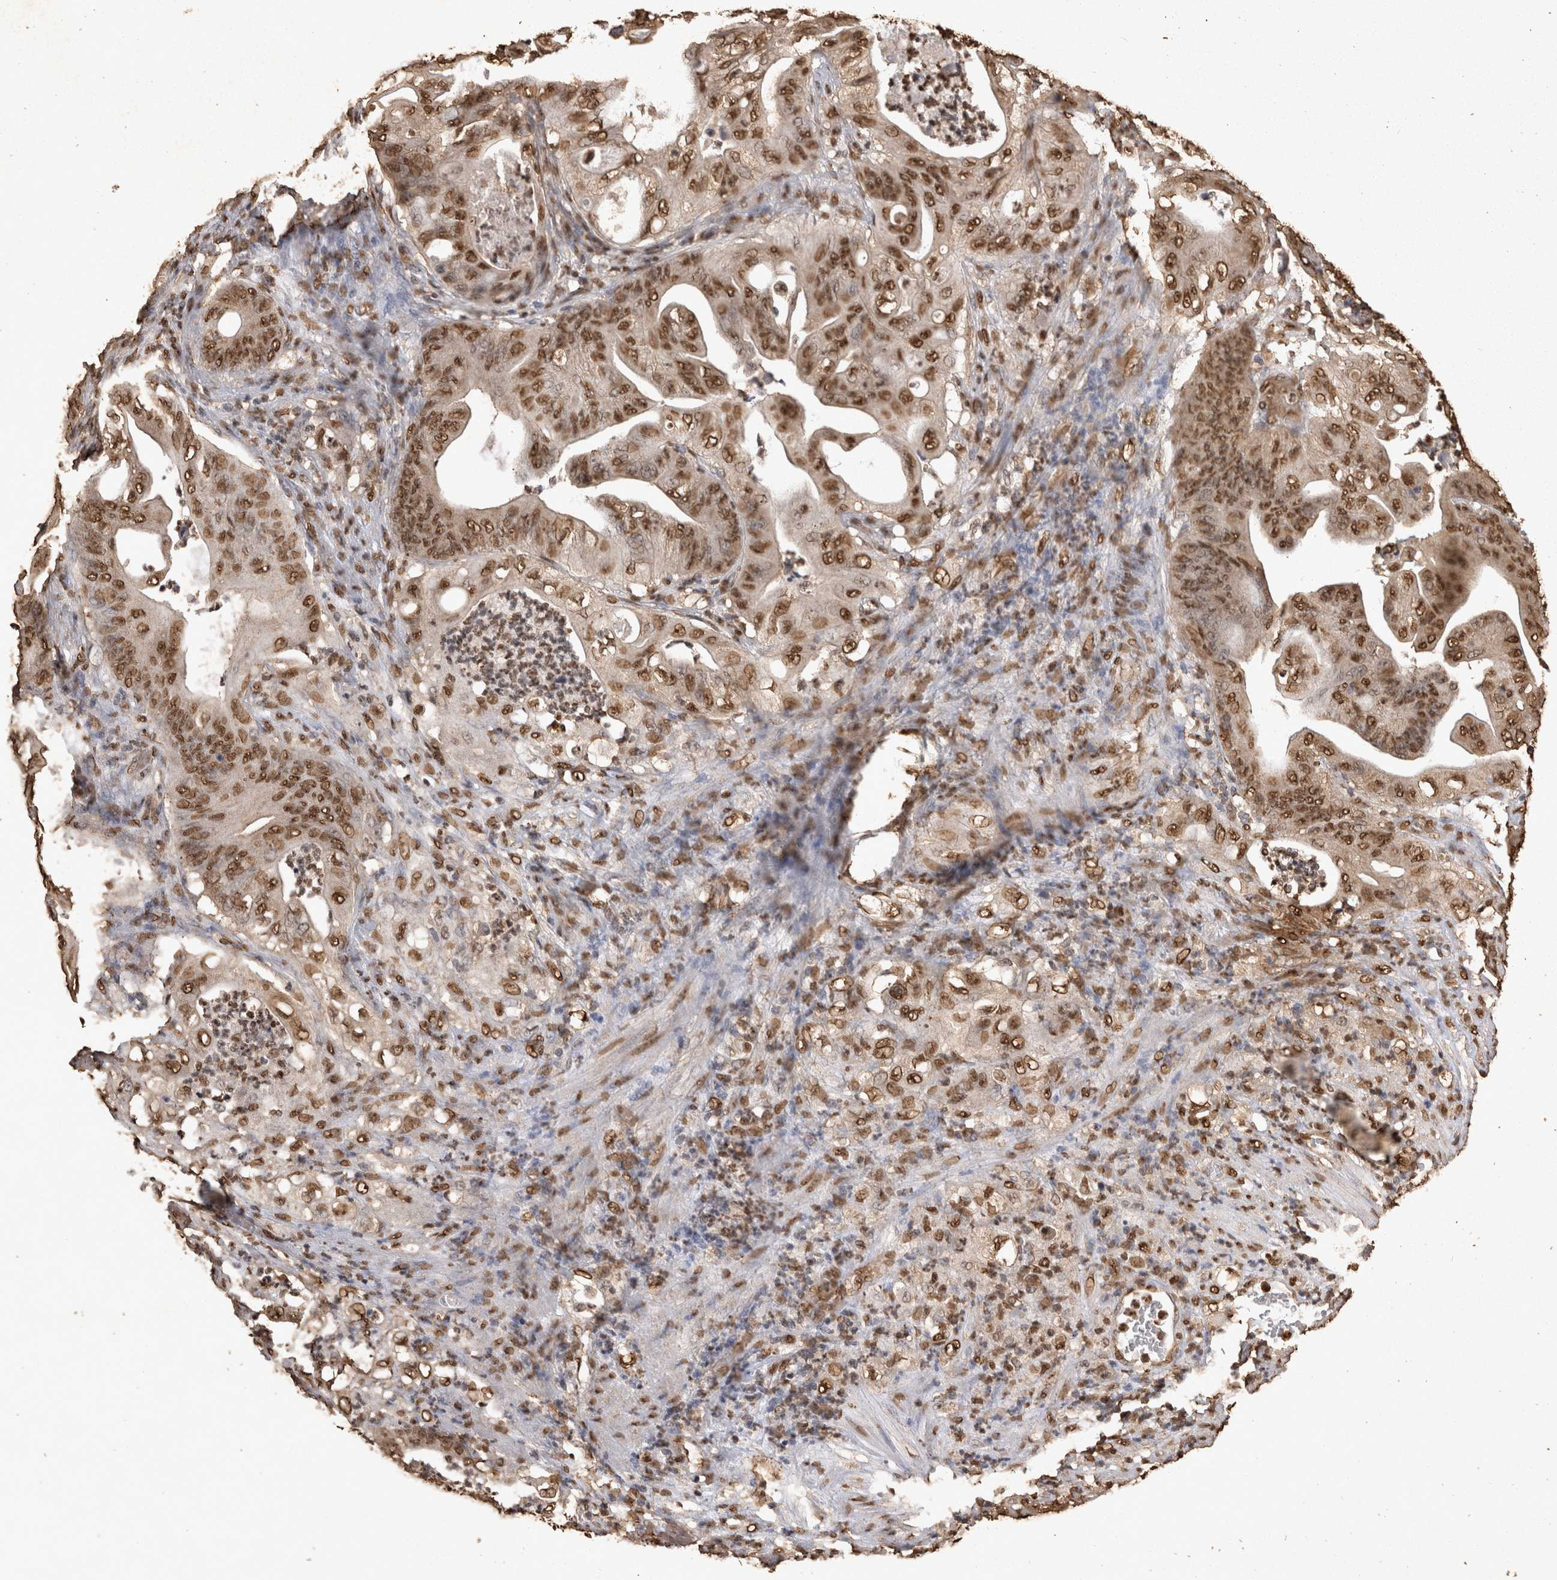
{"staining": {"intensity": "moderate", "quantity": ">75%", "location": "nuclear"}, "tissue": "stomach cancer", "cell_type": "Tumor cells", "image_type": "cancer", "snomed": [{"axis": "morphology", "description": "Adenocarcinoma, NOS"}, {"axis": "topography", "description": "Stomach"}], "caption": "Moderate nuclear protein positivity is present in approximately >75% of tumor cells in adenocarcinoma (stomach). Ihc stains the protein in brown and the nuclei are stained blue.", "gene": "OAS2", "patient": {"sex": "female", "age": 73}}